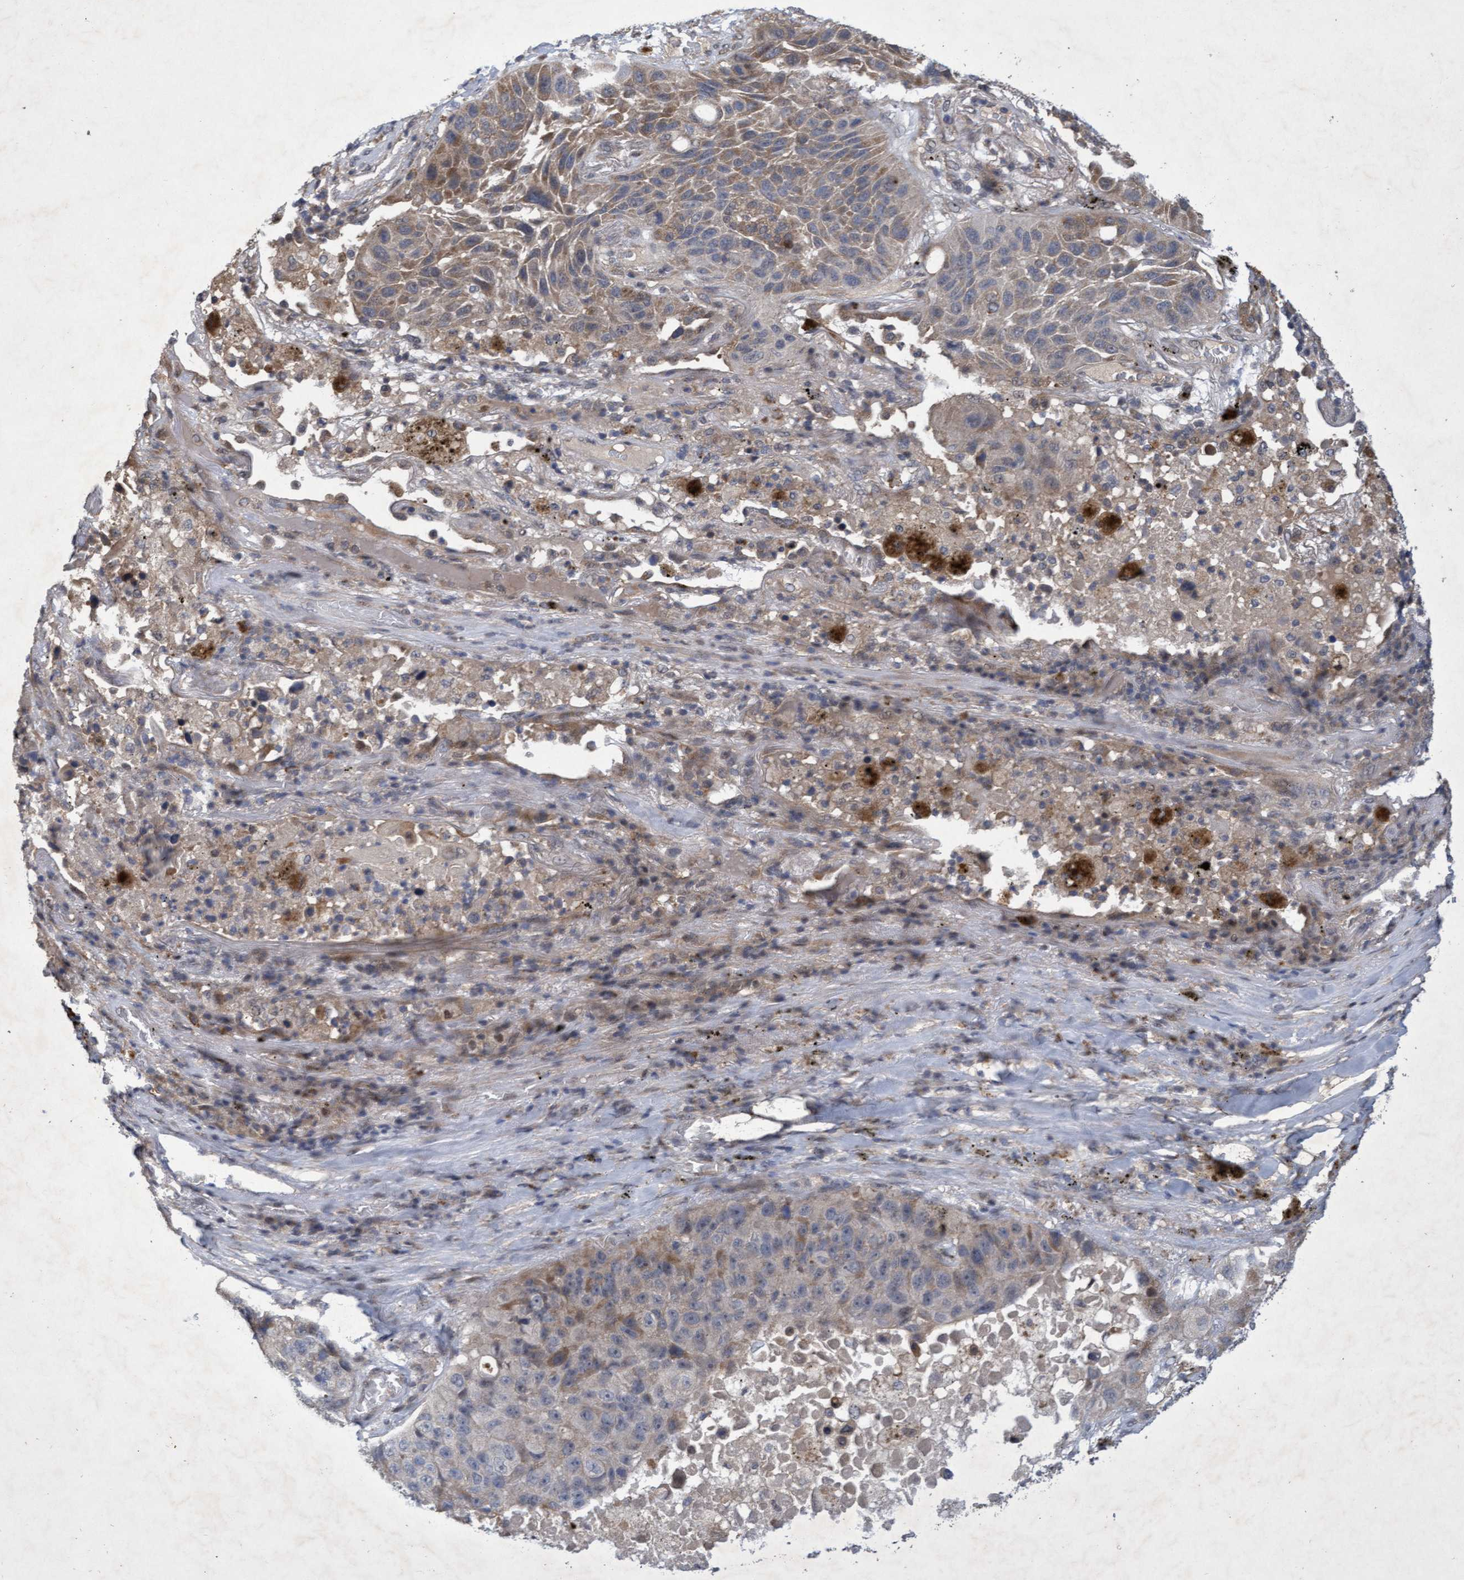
{"staining": {"intensity": "weak", "quantity": "25%-75%", "location": "cytoplasmic/membranous"}, "tissue": "lung cancer", "cell_type": "Tumor cells", "image_type": "cancer", "snomed": [{"axis": "morphology", "description": "Squamous cell carcinoma, NOS"}, {"axis": "topography", "description": "Lung"}], "caption": "This is an image of IHC staining of lung squamous cell carcinoma, which shows weak positivity in the cytoplasmic/membranous of tumor cells.", "gene": "ZNF677", "patient": {"sex": "male", "age": 57}}